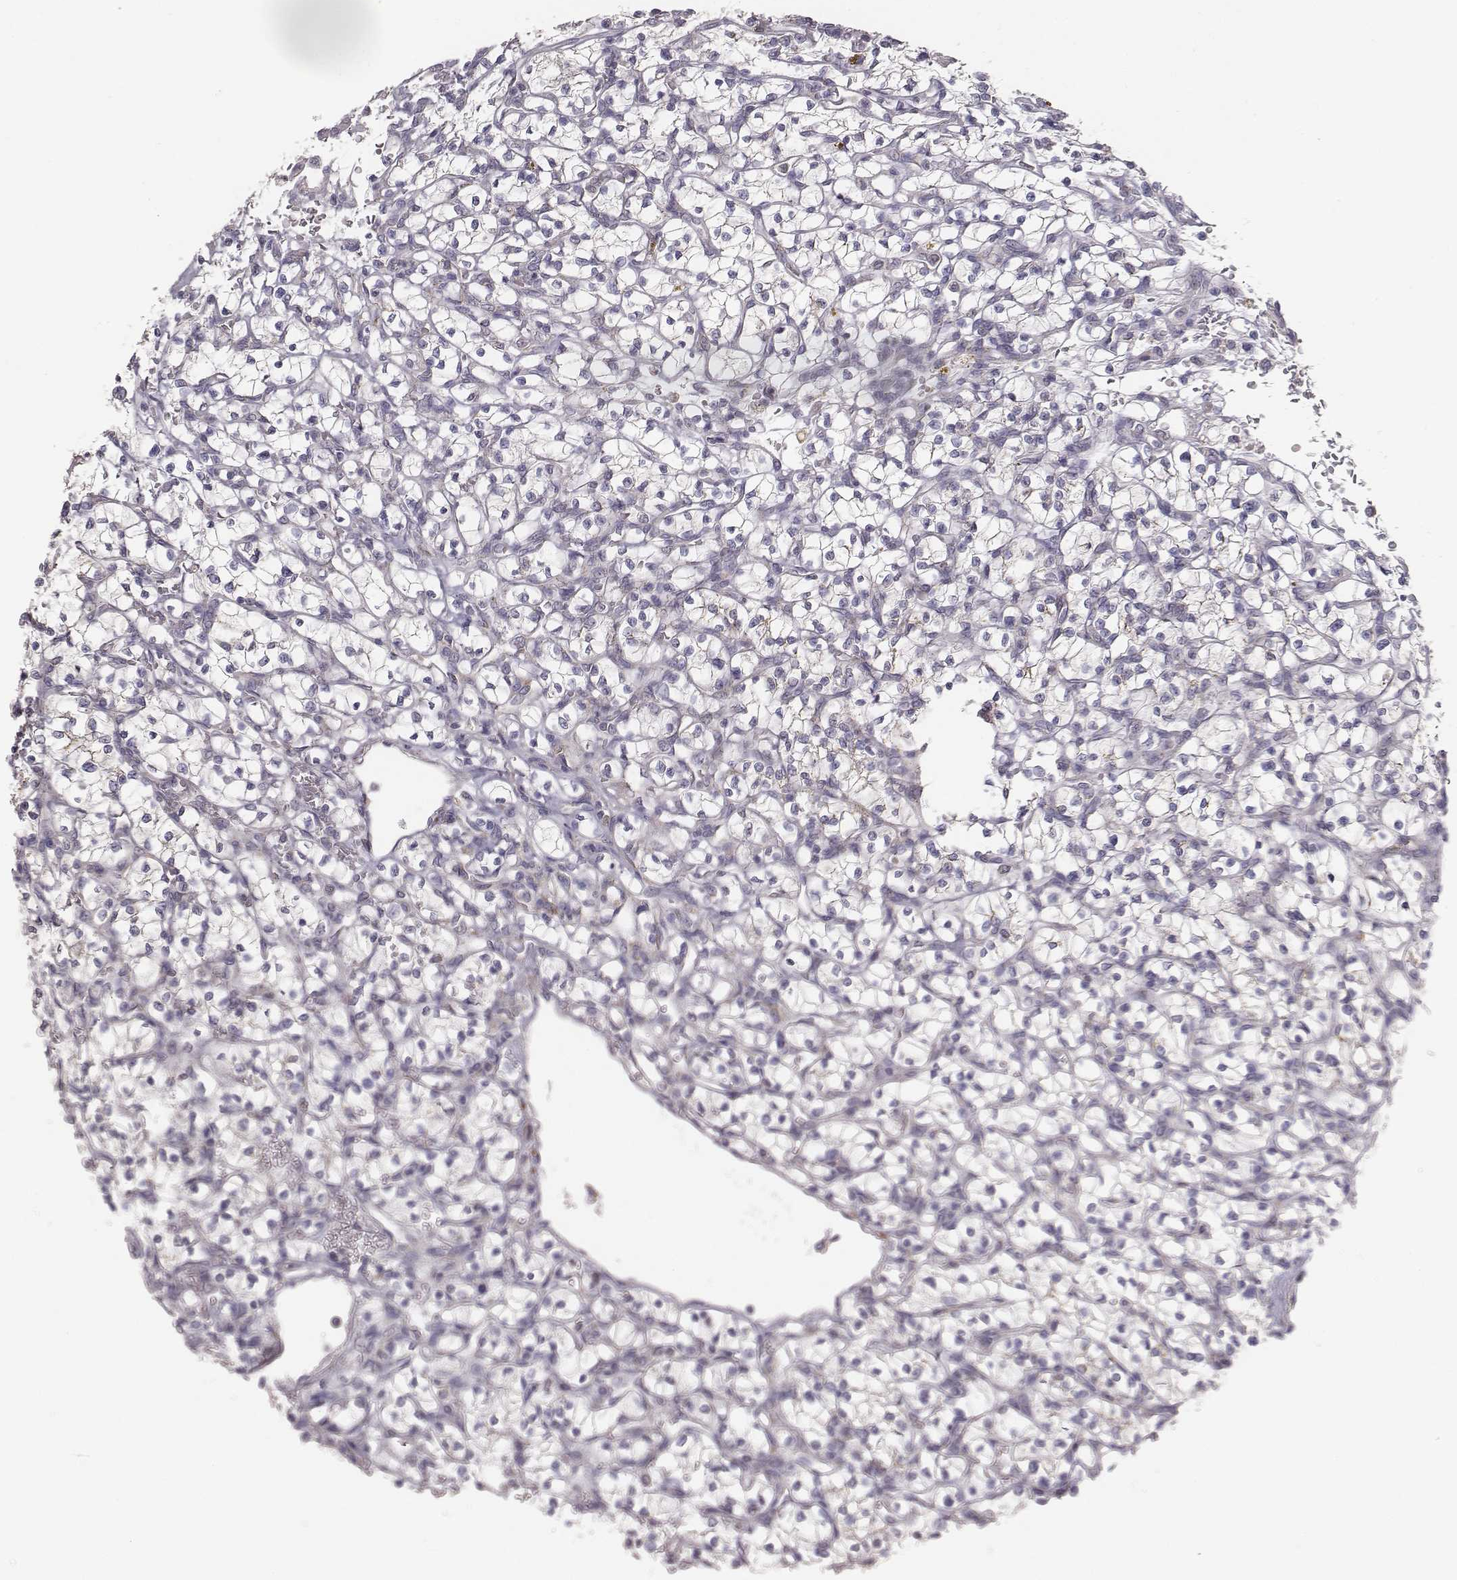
{"staining": {"intensity": "negative", "quantity": "none", "location": "none"}, "tissue": "renal cancer", "cell_type": "Tumor cells", "image_type": "cancer", "snomed": [{"axis": "morphology", "description": "Adenocarcinoma, NOS"}, {"axis": "topography", "description": "Kidney"}], "caption": "Adenocarcinoma (renal) was stained to show a protein in brown. There is no significant staining in tumor cells.", "gene": "ABCD3", "patient": {"sex": "female", "age": 64}}